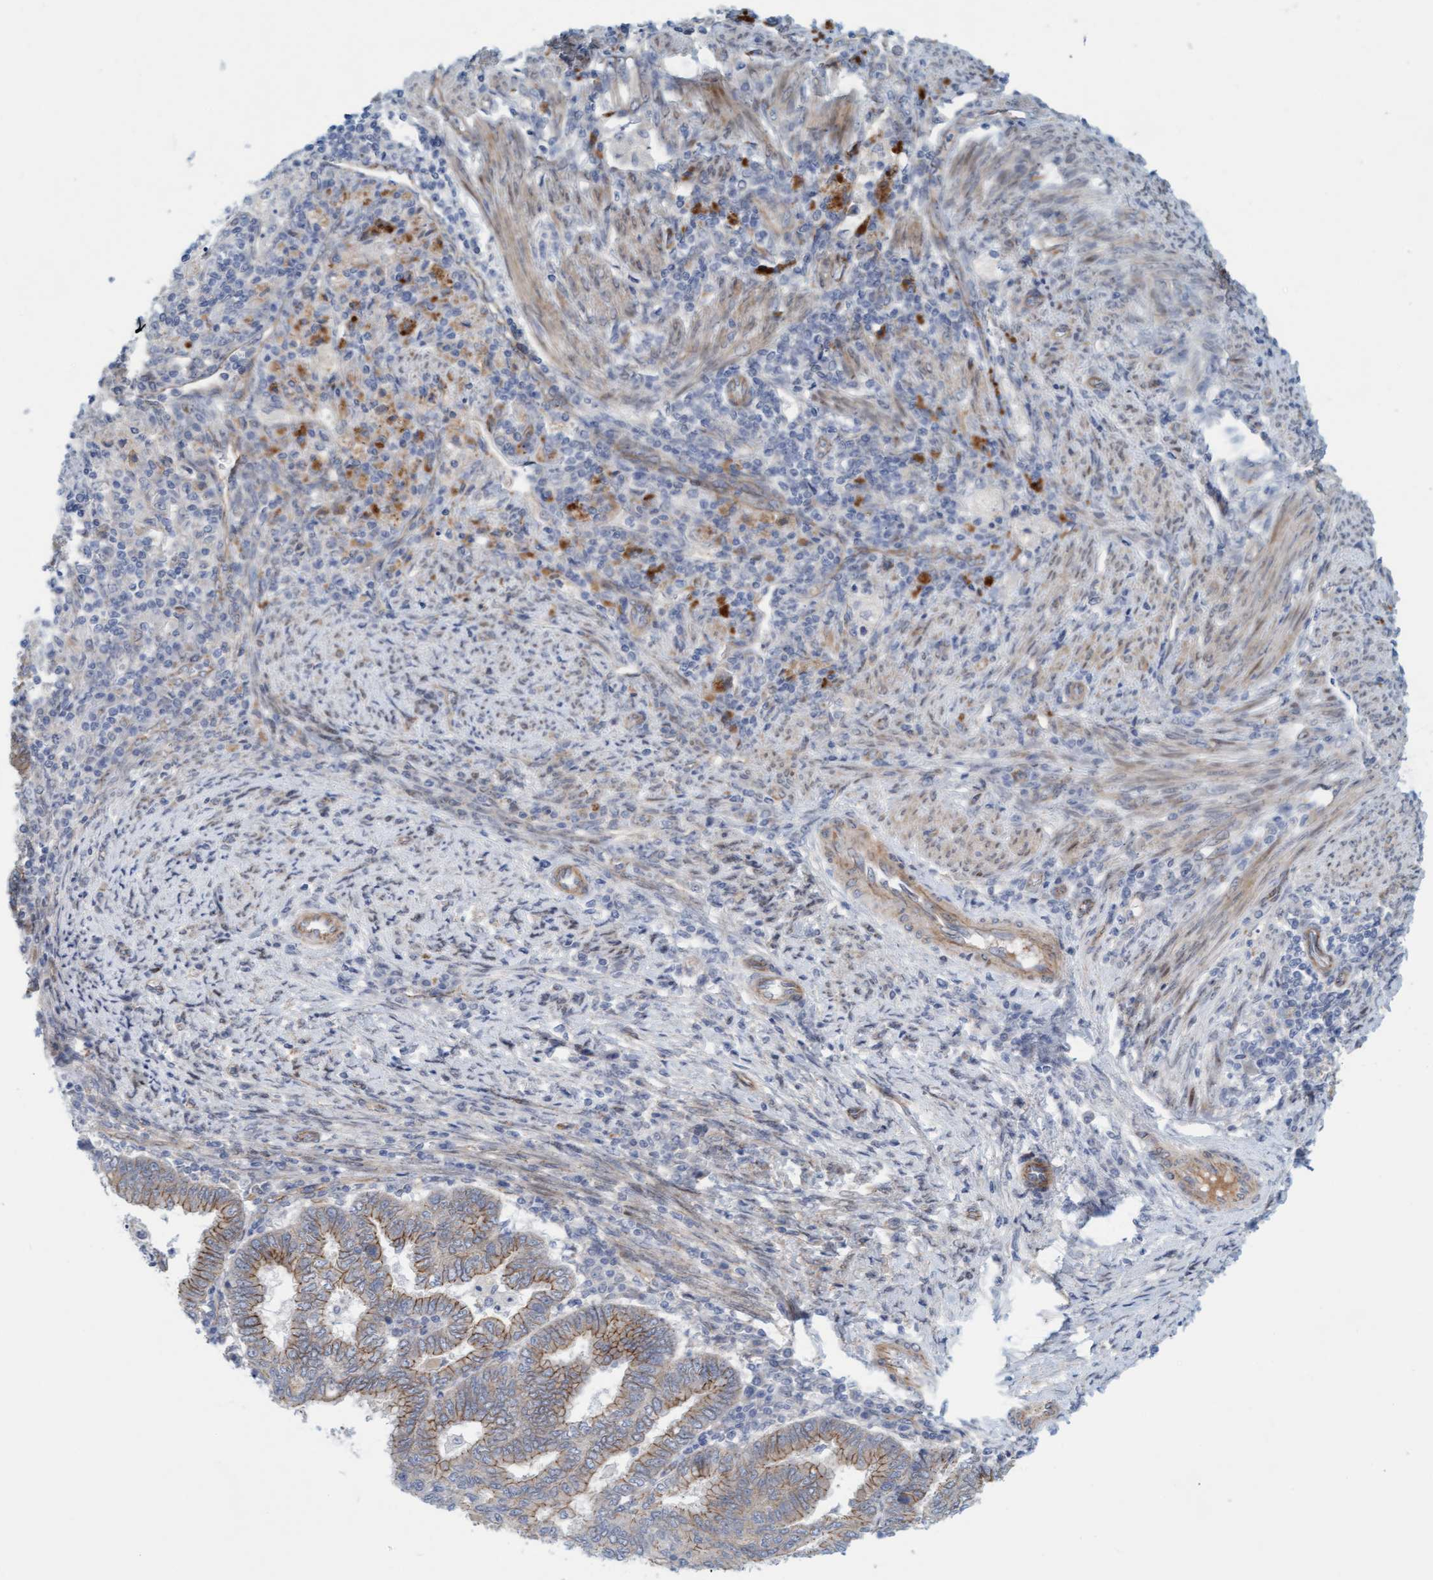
{"staining": {"intensity": "moderate", "quantity": "25%-75%", "location": "cytoplasmic/membranous"}, "tissue": "endometrial cancer", "cell_type": "Tumor cells", "image_type": "cancer", "snomed": [{"axis": "morphology", "description": "Polyp, NOS"}, {"axis": "morphology", "description": "Adenocarcinoma, NOS"}, {"axis": "morphology", "description": "Adenoma, NOS"}, {"axis": "topography", "description": "Endometrium"}], "caption": "IHC (DAB) staining of human endometrial cancer exhibits moderate cytoplasmic/membranous protein staining in approximately 25%-75% of tumor cells.", "gene": "KRBA2", "patient": {"sex": "female", "age": 79}}